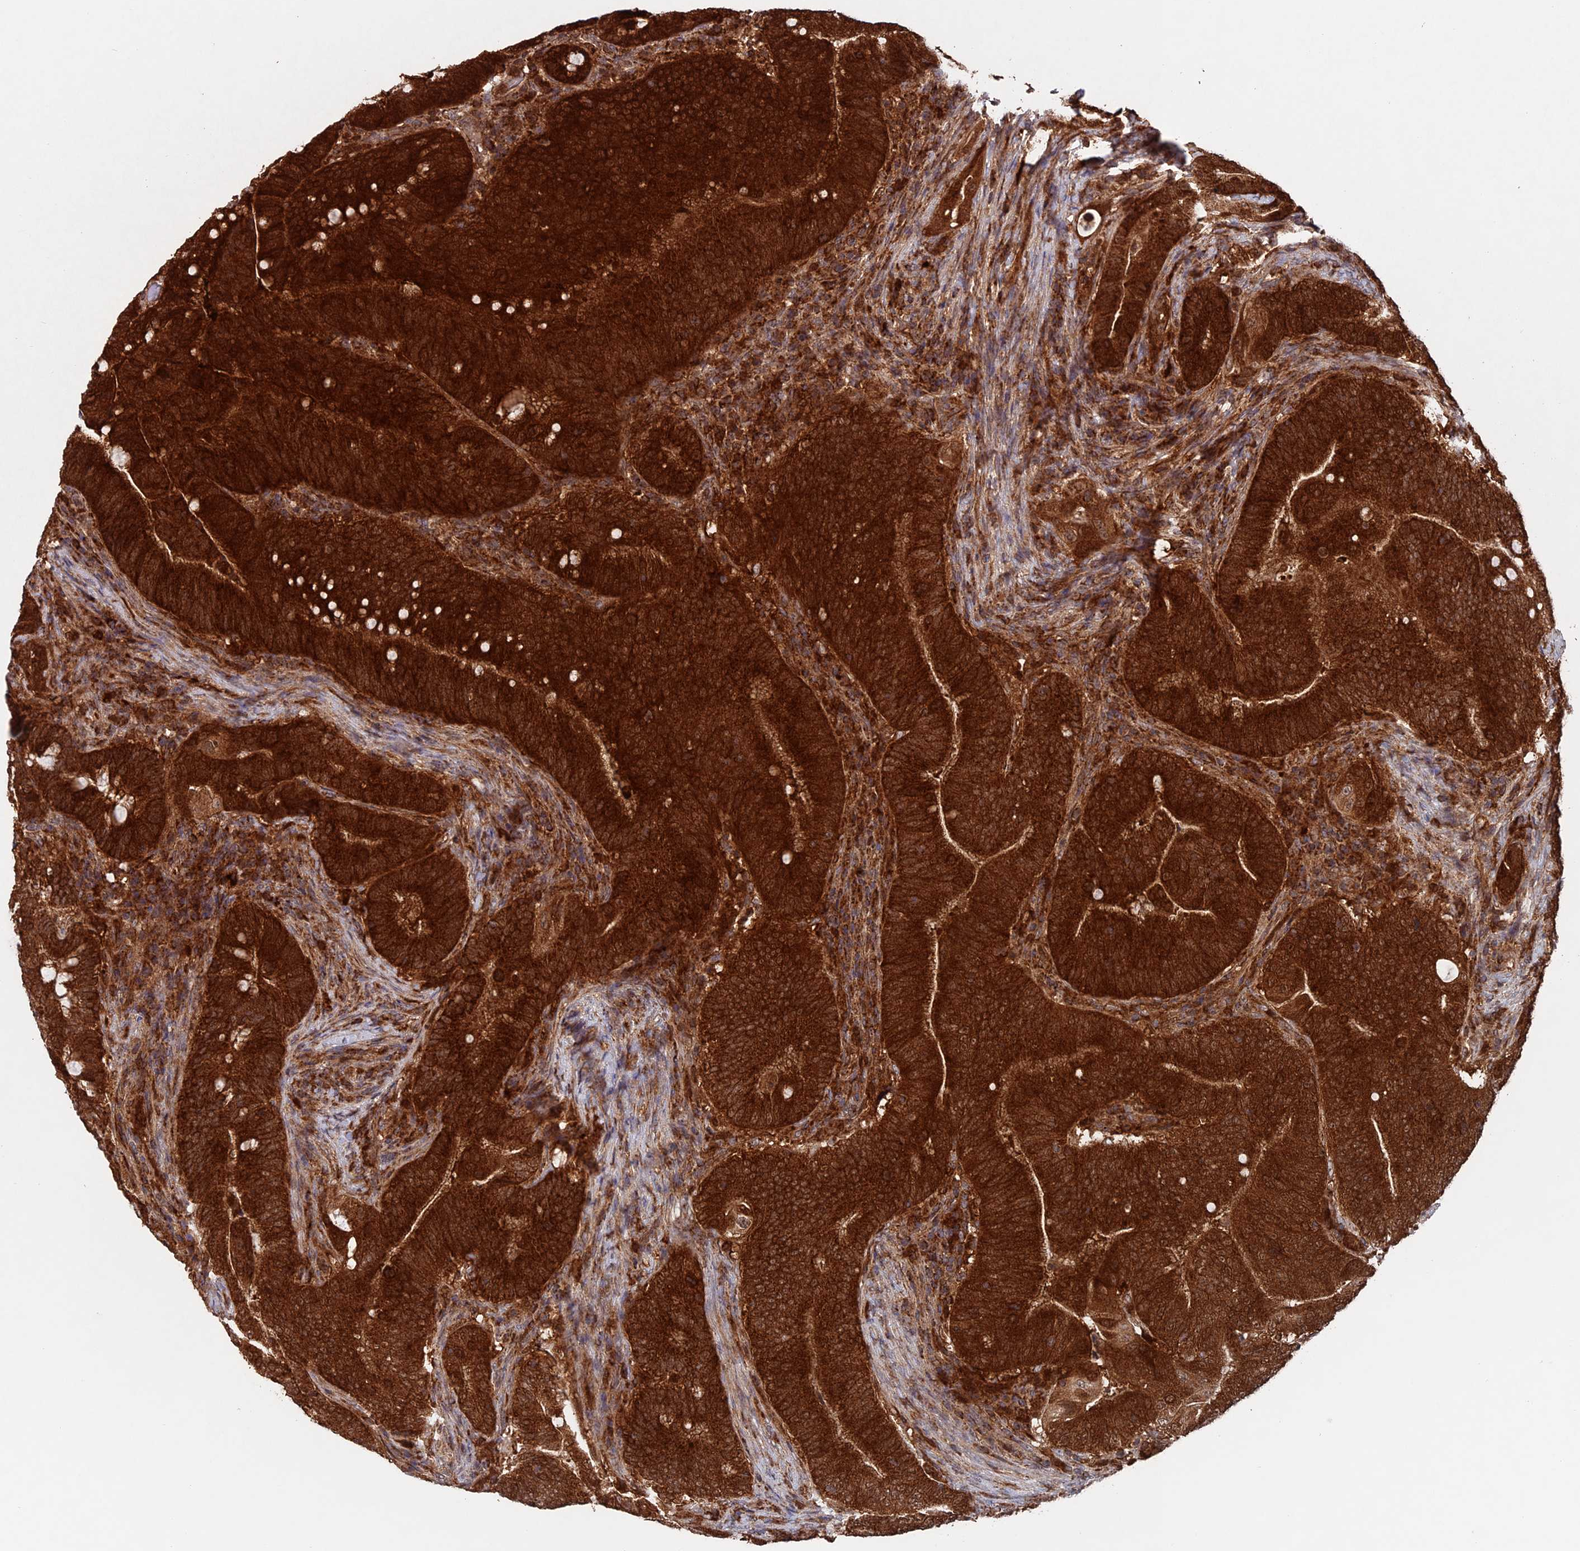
{"staining": {"intensity": "strong", "quantity": ">75%", "location": "cytoplasmic/membranous"}, "tissue": "colorectal cancer", "cell_type": "Tumor cells", "image_type": "cancer", "snomed": [{"axis": "morphology", "description": "Adenocarcinoma, NOS"}, {"axis": "topography", "description": "Colon"}], "caption": "Colorectal adenocarcinoma stained with DAB immunohistochemistry (IHC) displays high levels of strong cytoplasmic/membranous expression in approximately >75% of tumor cells. The protein of interest is shown in brown color, while the nuclei are stained blue.", "gene": "DTYMK", "patient": {"sex": "female", "age": 66}}